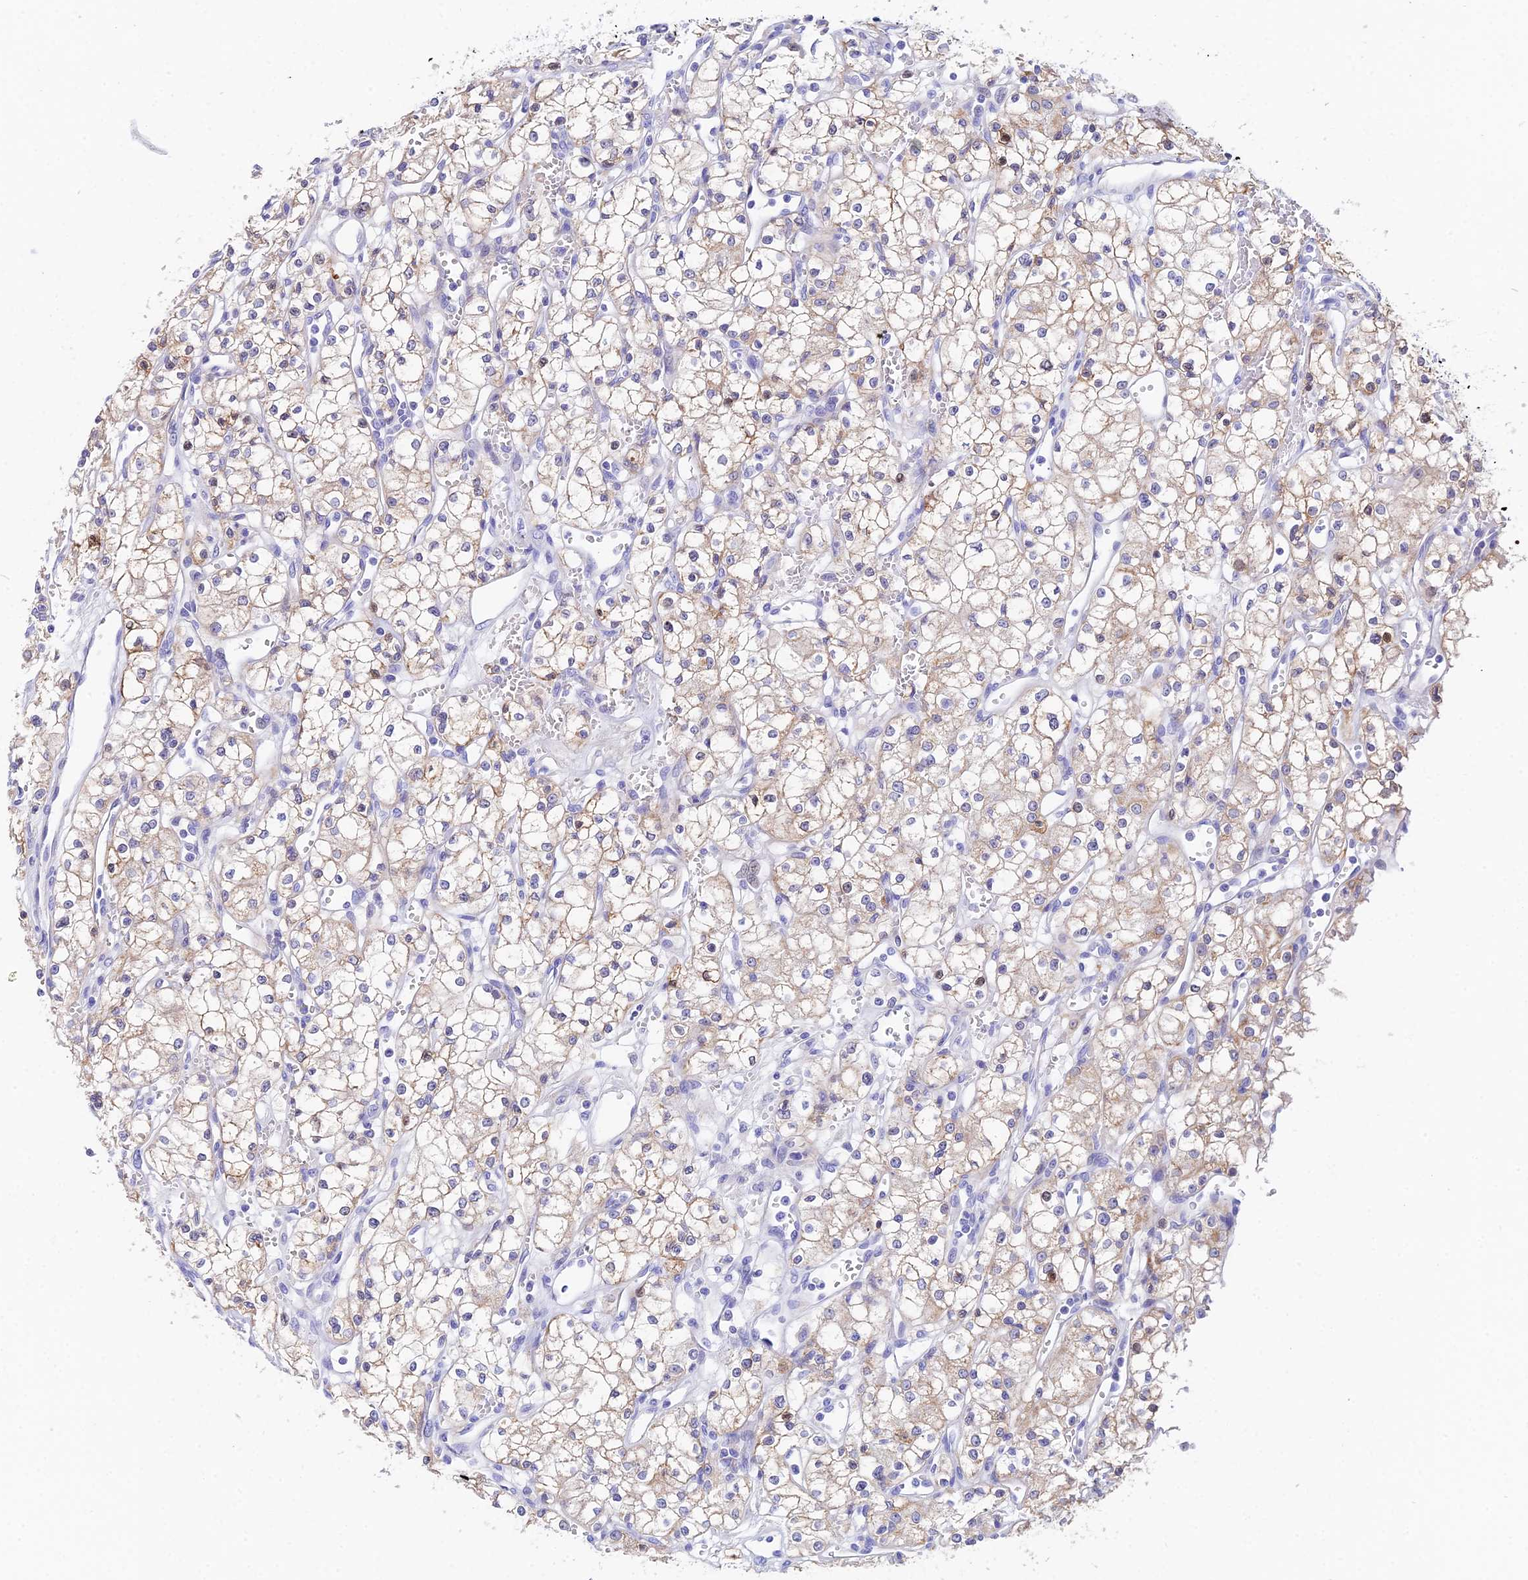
{"staining": {"intensity": "weak", "quantity": "25%-75%", "location": "cytoplasmic/membranous"}, "tissue": "renal cancer", "cell_type": "Tumor cells", "image_type": "cancer", "snomed": [{"axis": "morphology", "description": "Adenocarcinoma, NOS"}, {"axis": "topography", "description": "Kidney"}], "caption": "IHC image of neoplastic tissue: renal adenocarcinoma stained using IHC shows low levels of weak protein expression localized specifically in the cytoplasmic/membranous of tumor cells, appearing as a cytoplasmic/membranous brown color.", "gene": "CEP41", "patient": {"sex": "male", "age": 59}}